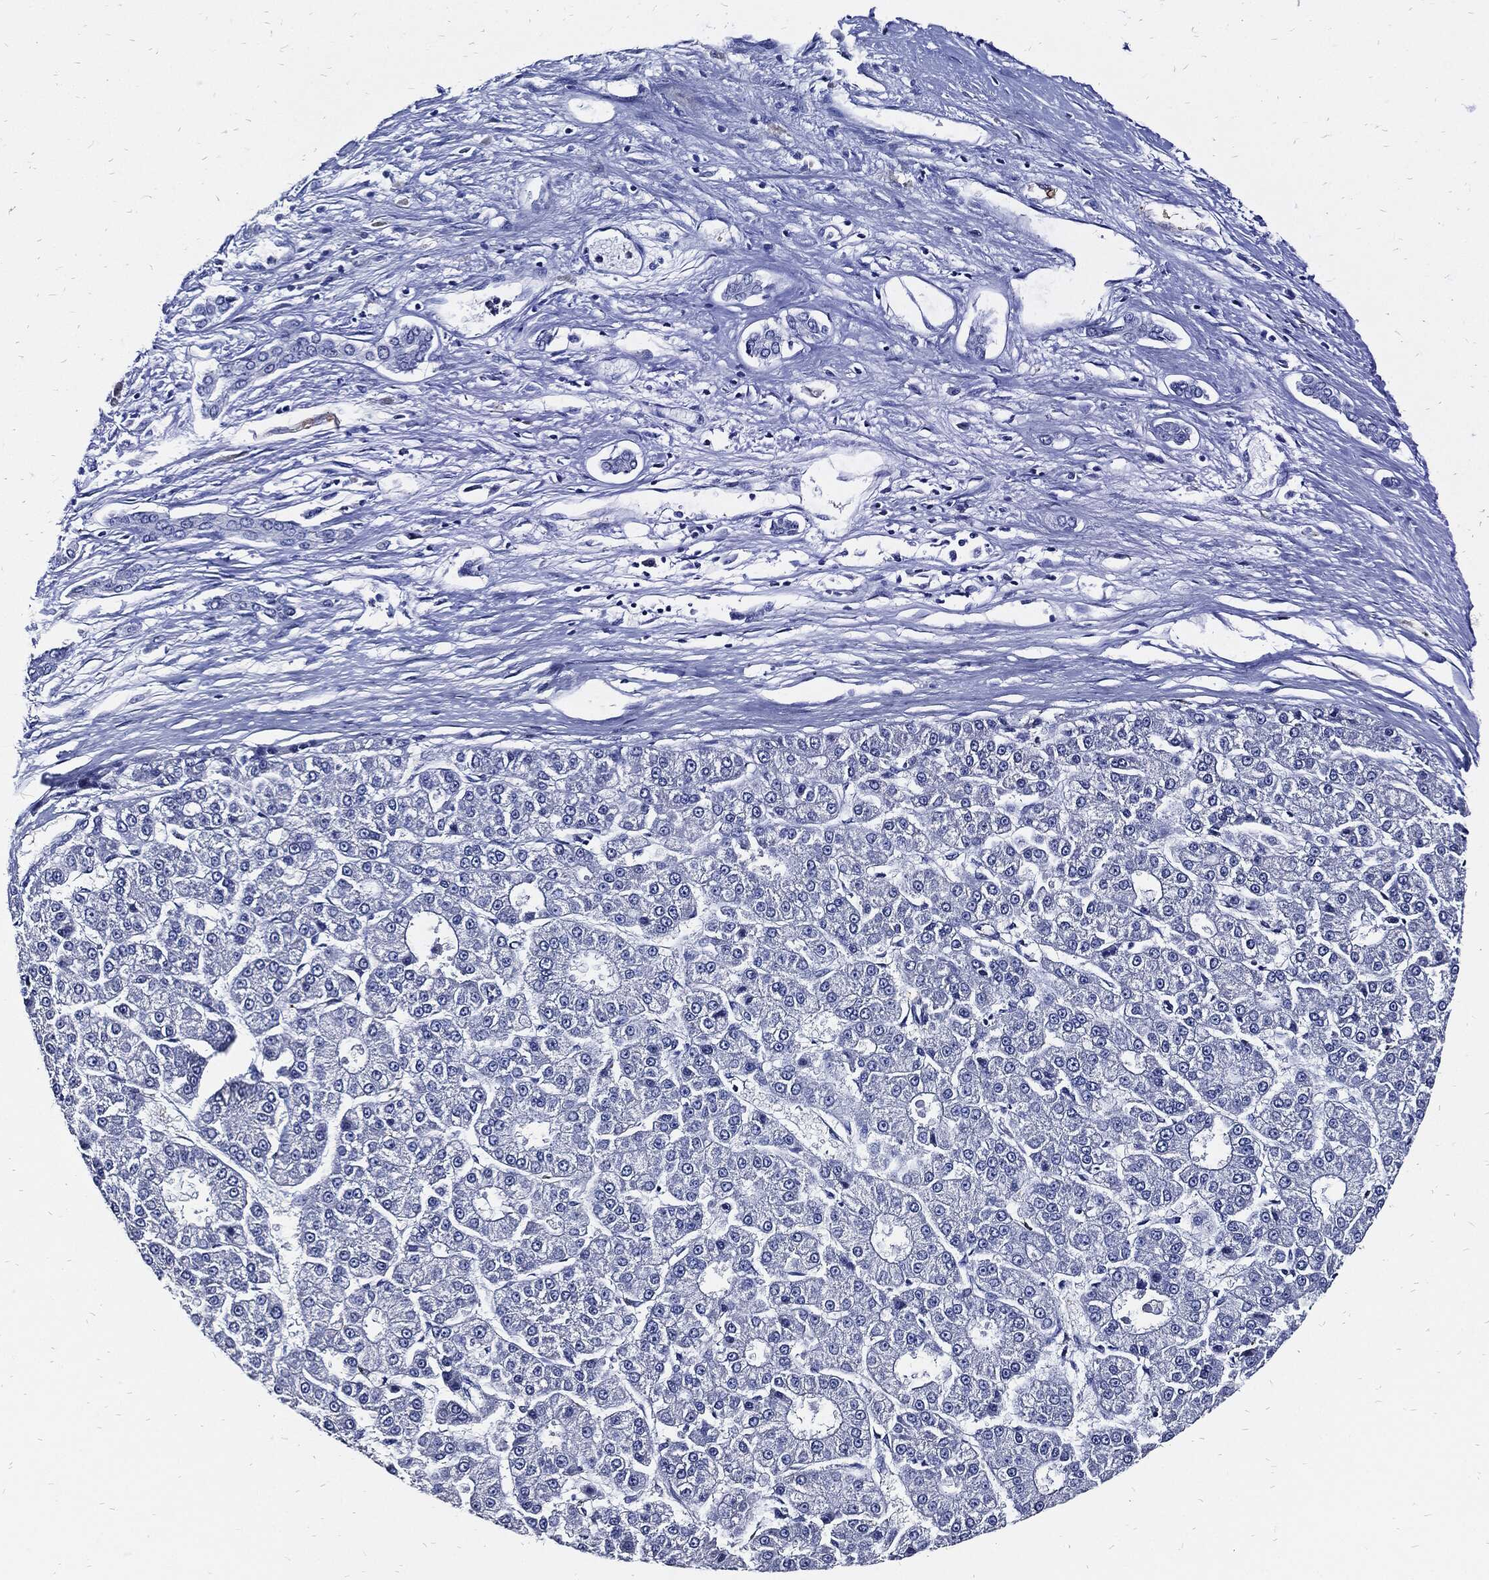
{"staining": {"intensity": "negative", "quantity": "none", "location": "none"}, "tissue": "liver cancer", "cell_type": "Tumor cells", "image_type": "cancer", "snomed": [{"axis": "morphology", "description": "Carcinoma, Hepatocellular, NOS"}, {"axis": "topography", "description": "Liver"}], "caption": "Immunohistochemical staining of liver hepatocellular carcinoma exhibits no significant positivity in tumor cells.", "gene": "FABP4", "patient": {"sex": "male", "age": 70}}